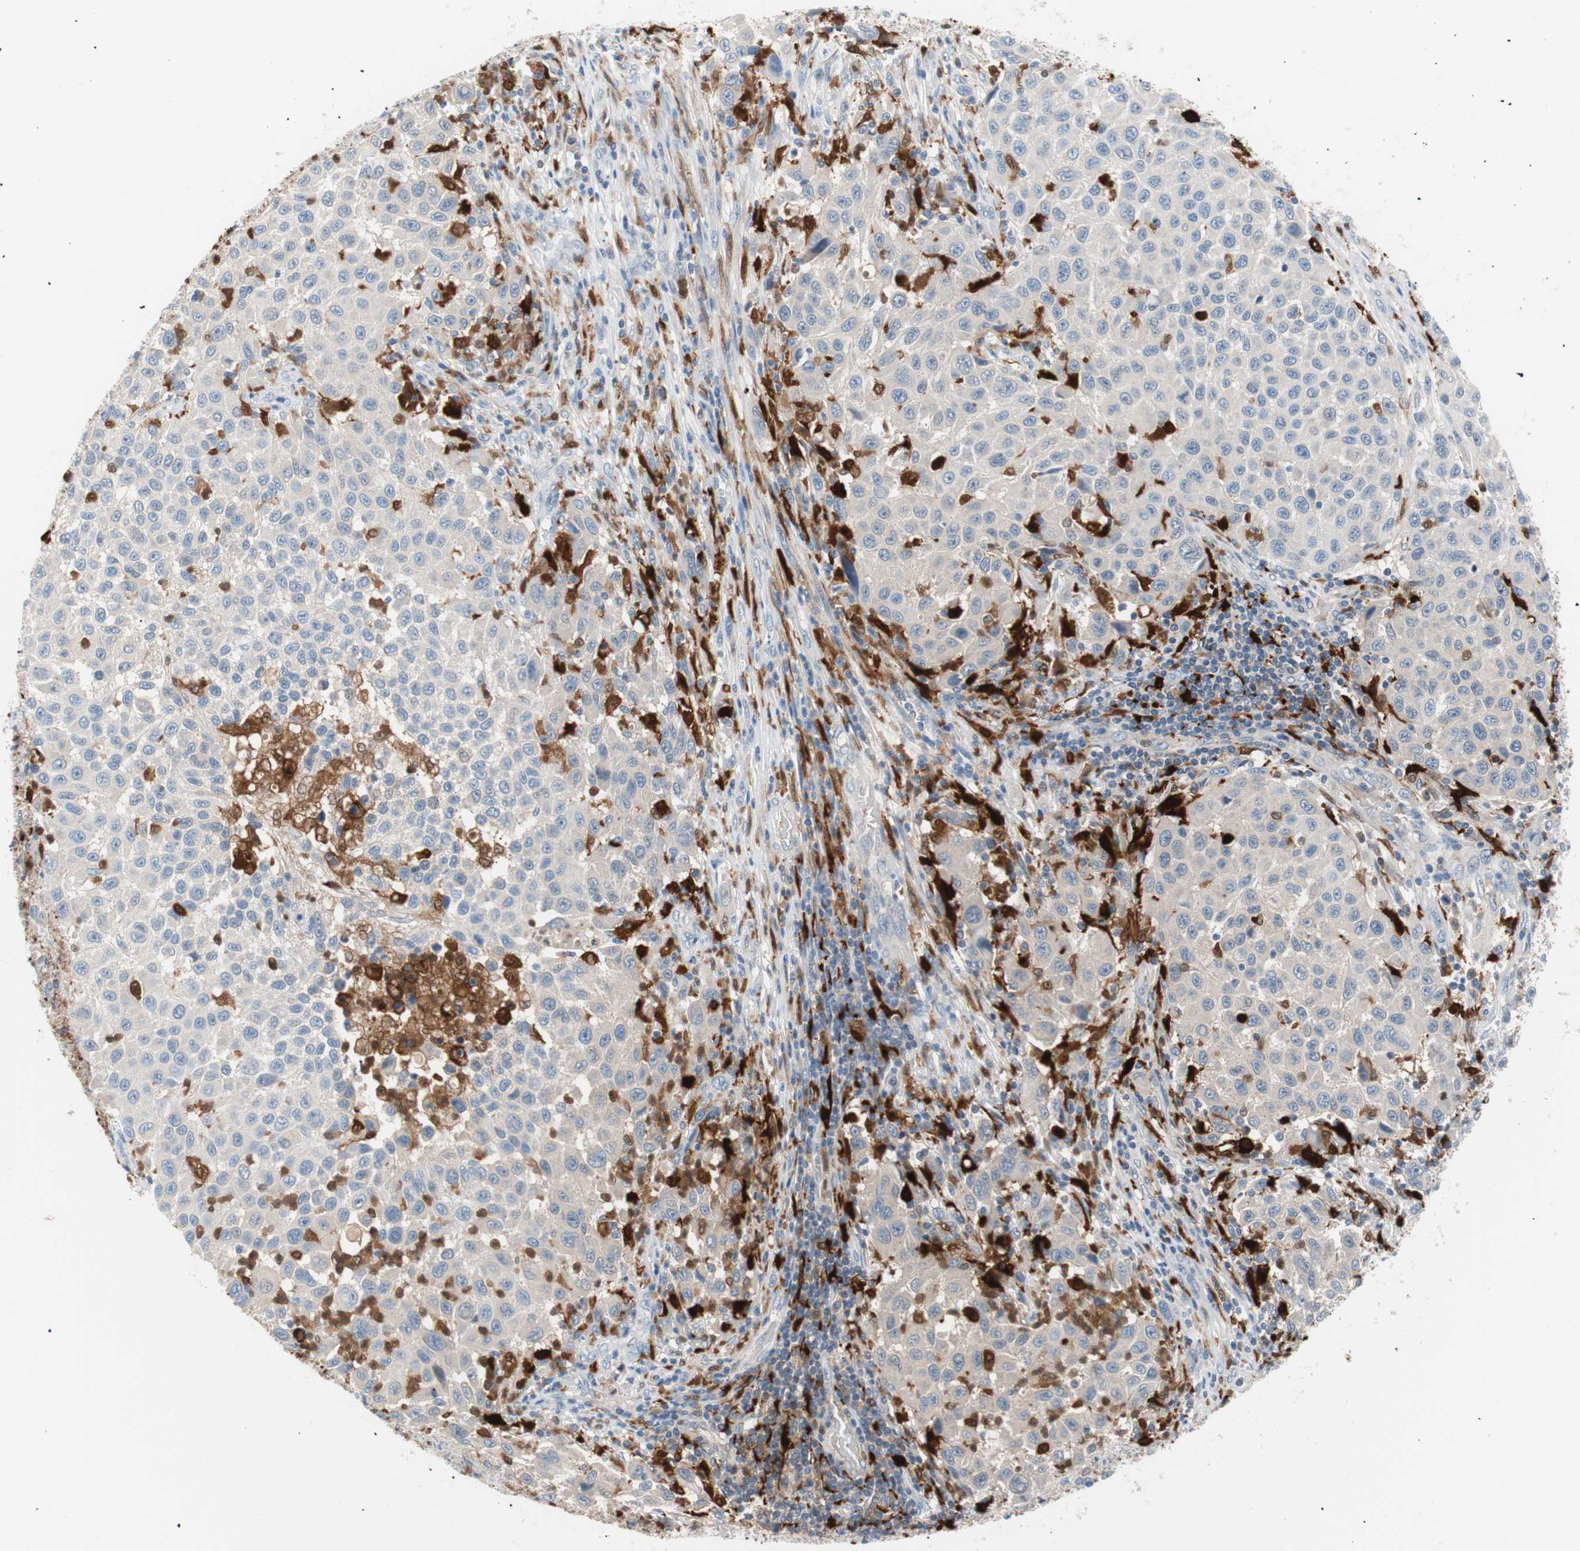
{"staining": {"intensity": "strong", "quantity": "<25%", "location": "cytoplasmic/membranous"}, "tissue": "melanoma", "cell_type": "Tumor cells", "image_type": "cancer", "snomed": [{"axis": "morphology", "description": "Malignant melanoma, Metastatic site"}, {"axis": "topography", "description": "Lymph node"}], "caption": "Immunohistochemistry photomicrograph of melanoma stained for a protein (brown), which exhibits medium levels of strong cytoplasmic/membranous expression in approximately <25% of tumor cells.", "gene": "IL18", "patient": {"sex": "male", "age": 61}}